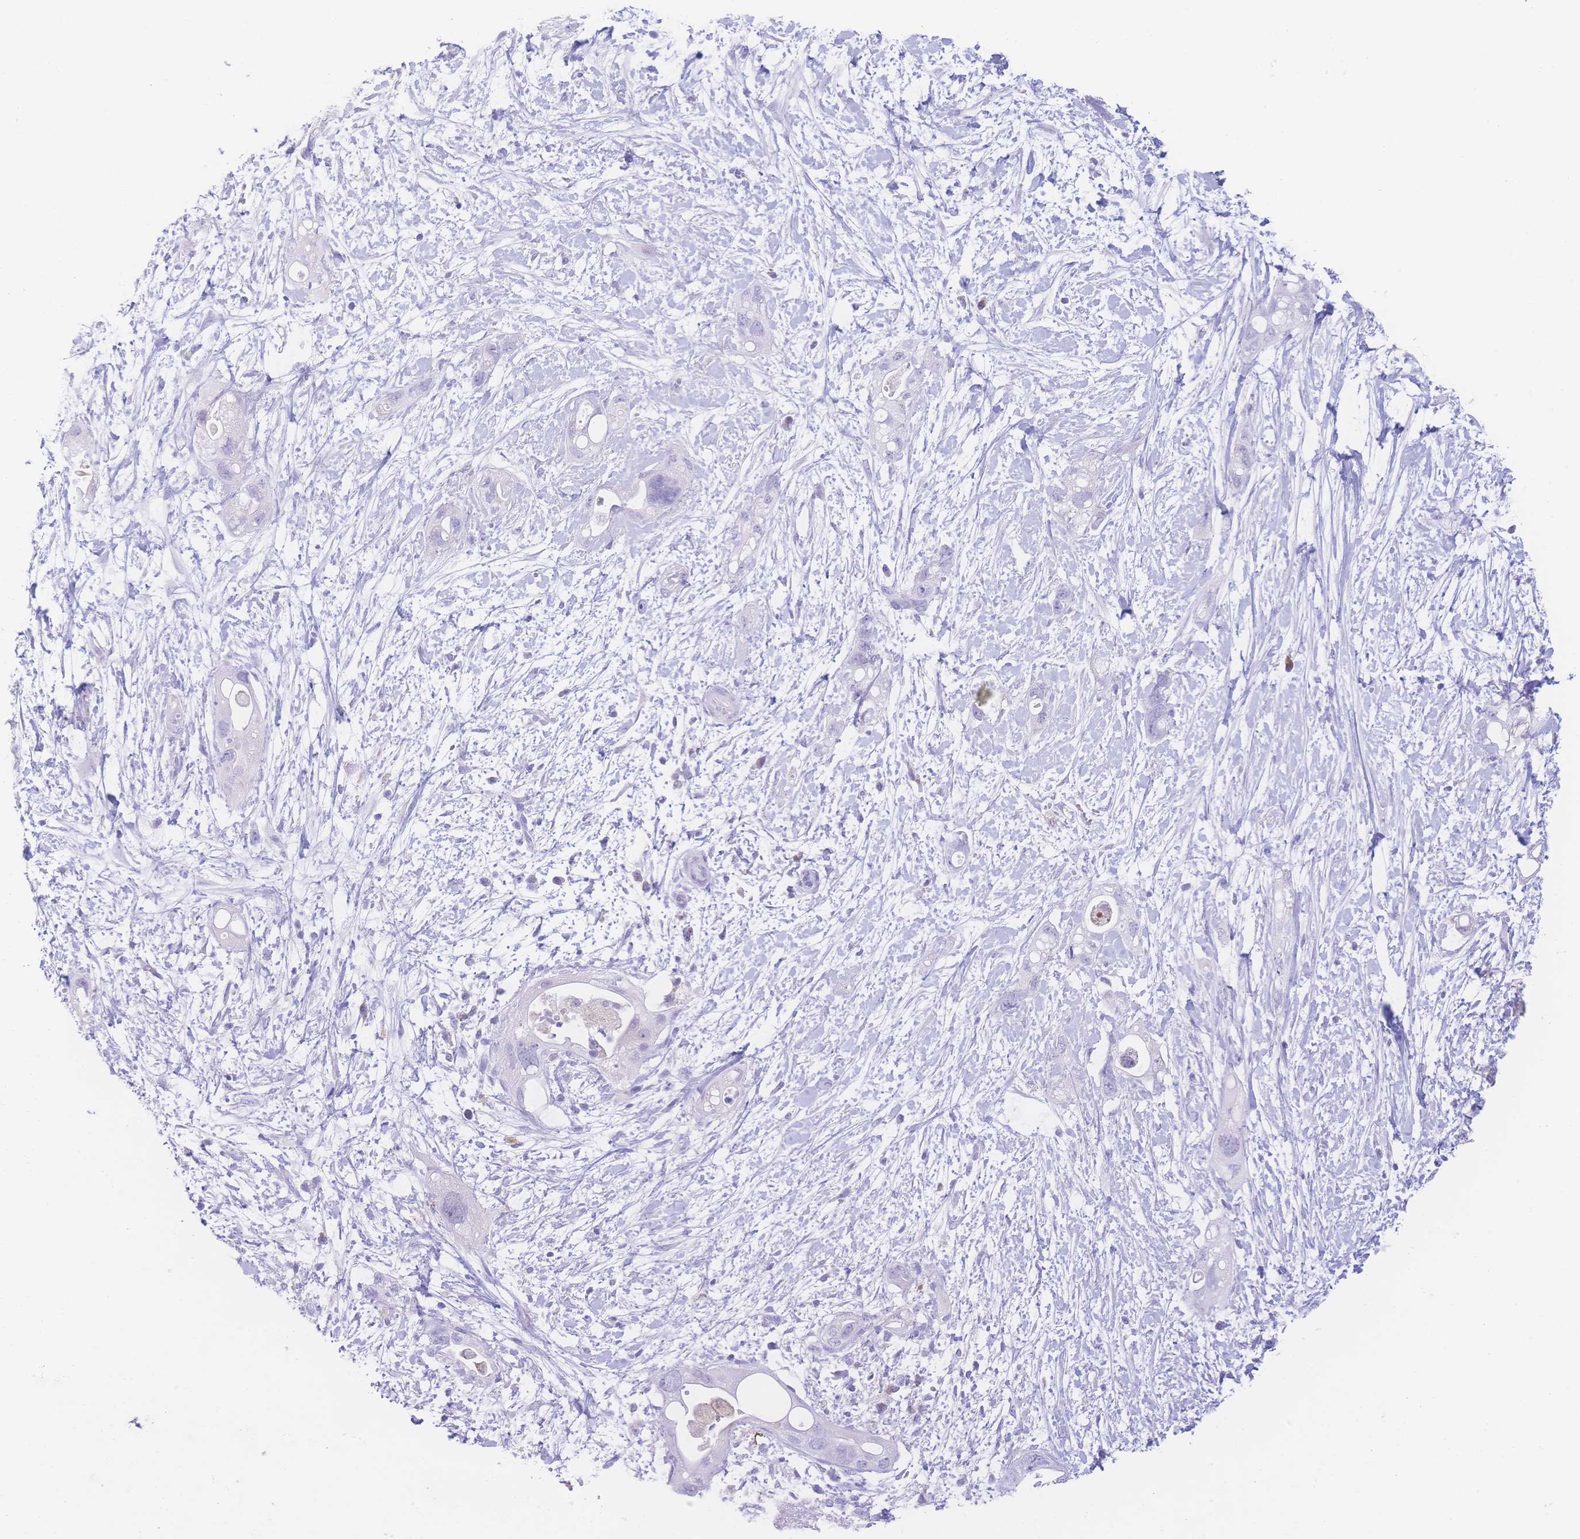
{"staining": {"intensity": "negative", "quantity": "none", "location": "none"}, "tissue": "pancreatic cancer", "cell_type": "Tumor cells", "image_type": "cancer", "snomed": [{"axis": "morphology", "description": "Adenocarcinoma, NOS"}, {"axis": "topography", "description": "Pancreas"}], "caption": "Immunohistochemical staining of adenocarcinoma (pancreatic) shows no significant positivity in tumor cells. (DAB IHC visualized using brightfield microscopy, high magnification).", "gene": "NBEAL1", "patient": {"sex": "female", "age": 72}}